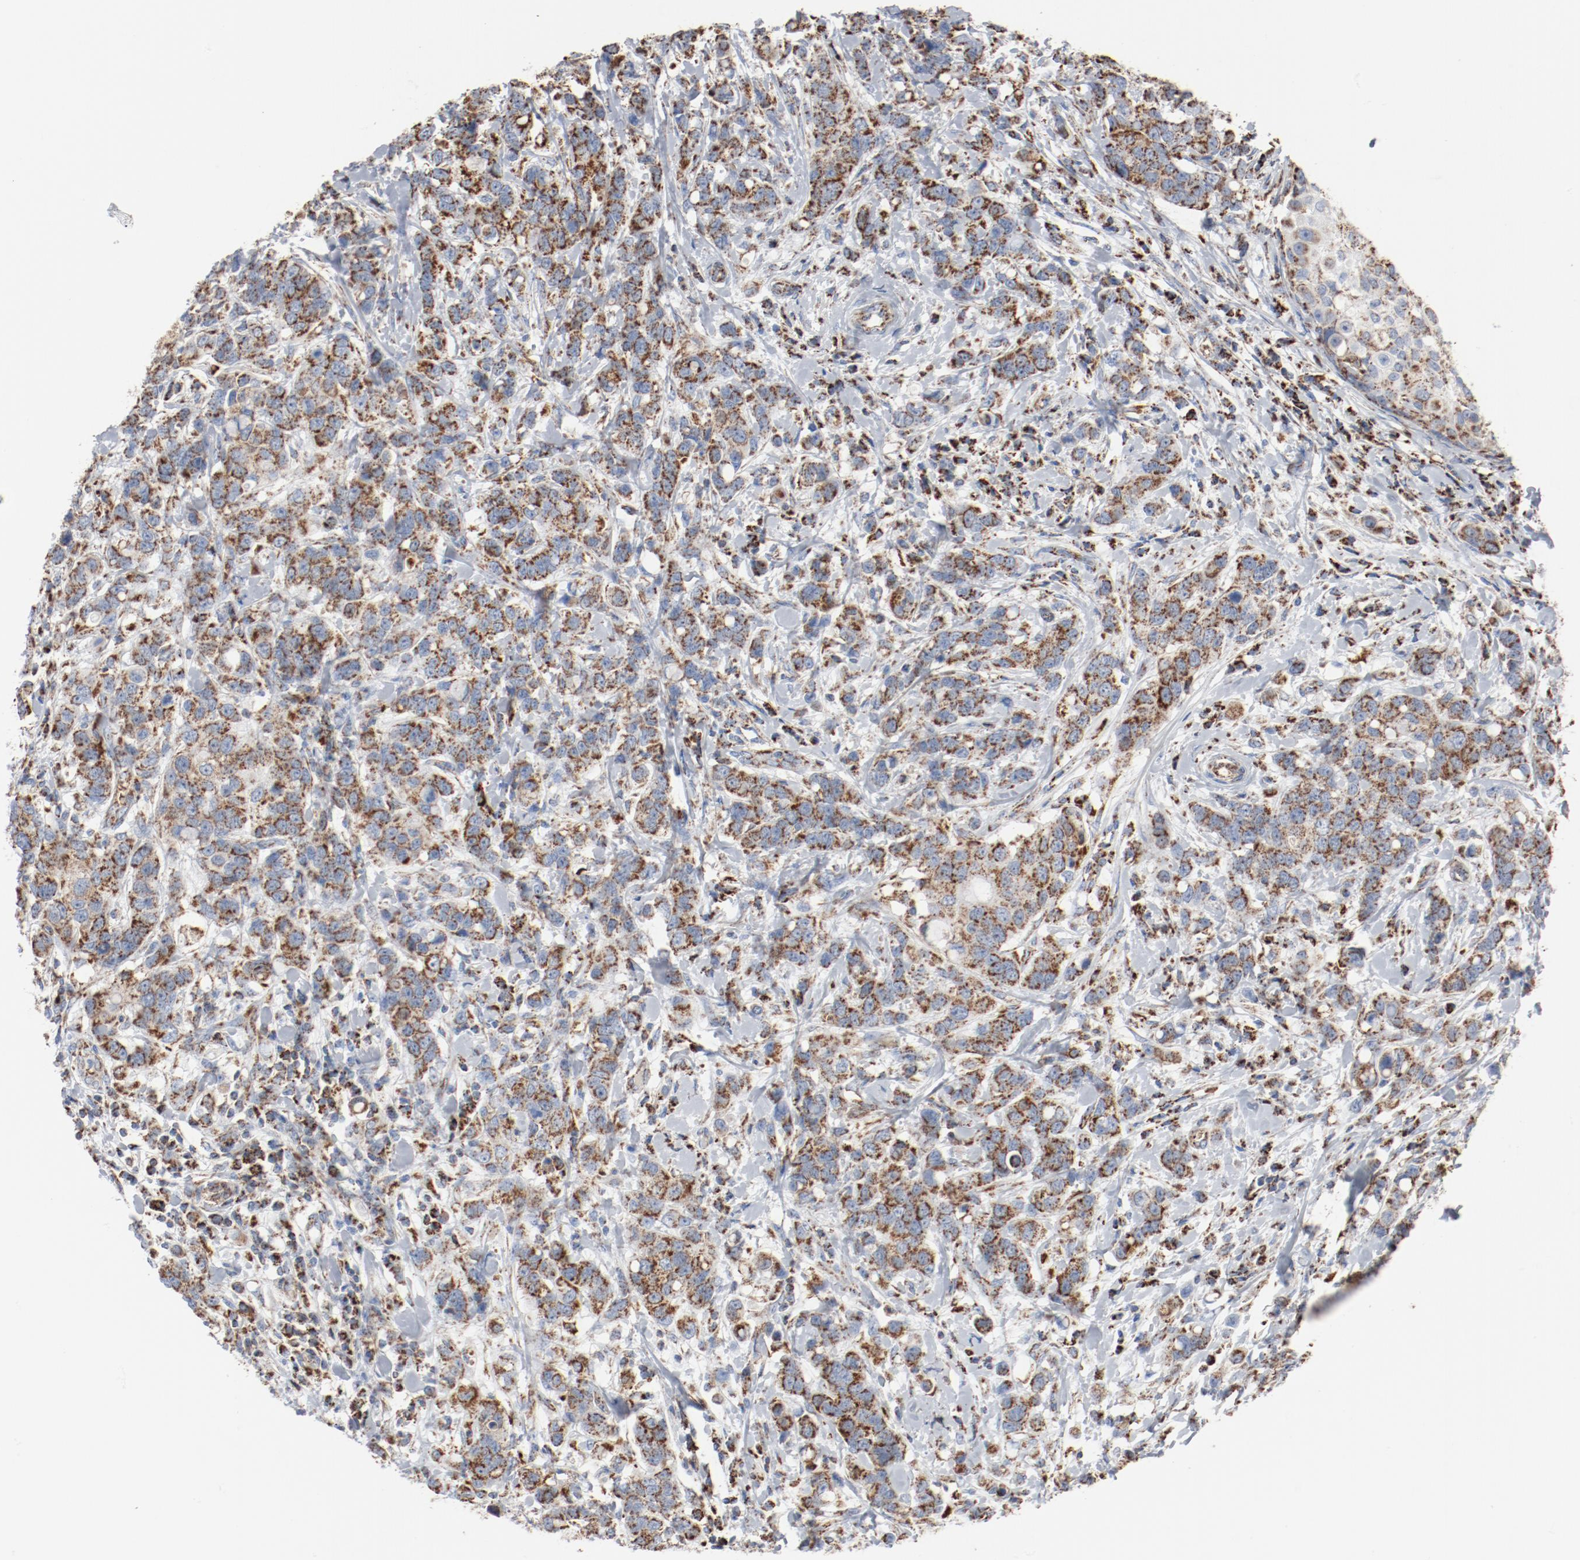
{"staining": {"intensity": "moderate", "quantity": ">75%", "location": "cytoplasmic/membranous"}, "tissue": "breast cancer", "cell_type": "Tumor cells", "image_type": "cancer", "snomed": [{"axis": "morphology", "description": "Duct carcinoma"}, {"axis": "topography", "description": "Breast"}], "caption": "Brown immunohistochemical staining in breast cancer (invasive ductal carcinoma) reveals moderate cytoplasmic/membranous expression in about >75% of tumor cells.", "gene": "NDUFB8", "patient": {"sex": "female", "age": 27}}